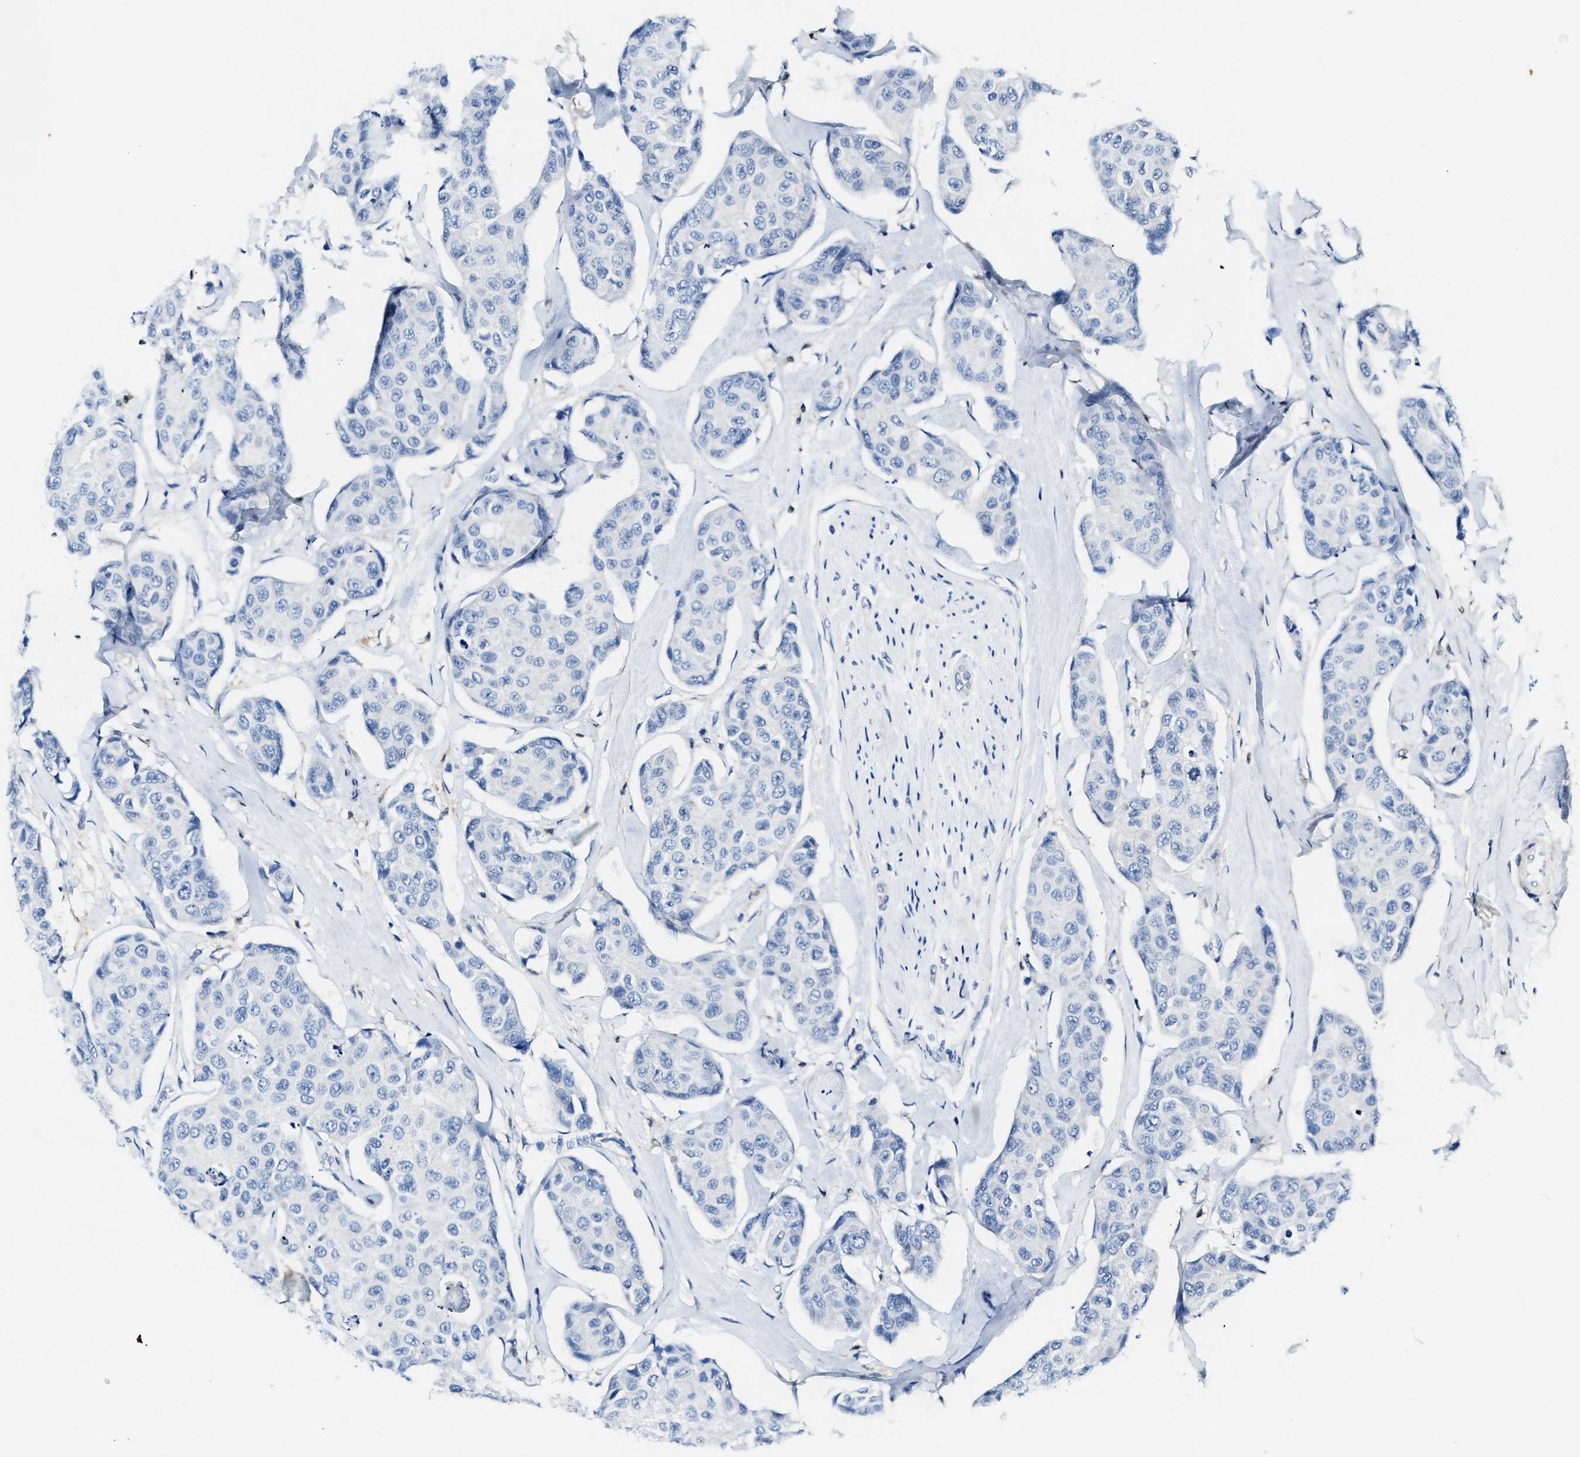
{"staining": {"intensity": "negative", "quantity": "none", "location": "none"}, "tissue": "breast cancer", "cell_type": "Tumor cells", "image_type": "cancer", "snomed": [{"axis": "morphology", "description": "Duct carcinoma"}, {"axis": "topography", "description": "Breast"}], "caption": "Immunohistochemical staining of breast cancer reveals no significant positivity in tumor cells. (Immunohistochemistry (ihc), brightfield microscopy, high magnification).", "gene": "EIF2AK2", "patient": {"sex": "female", "age": 80}}